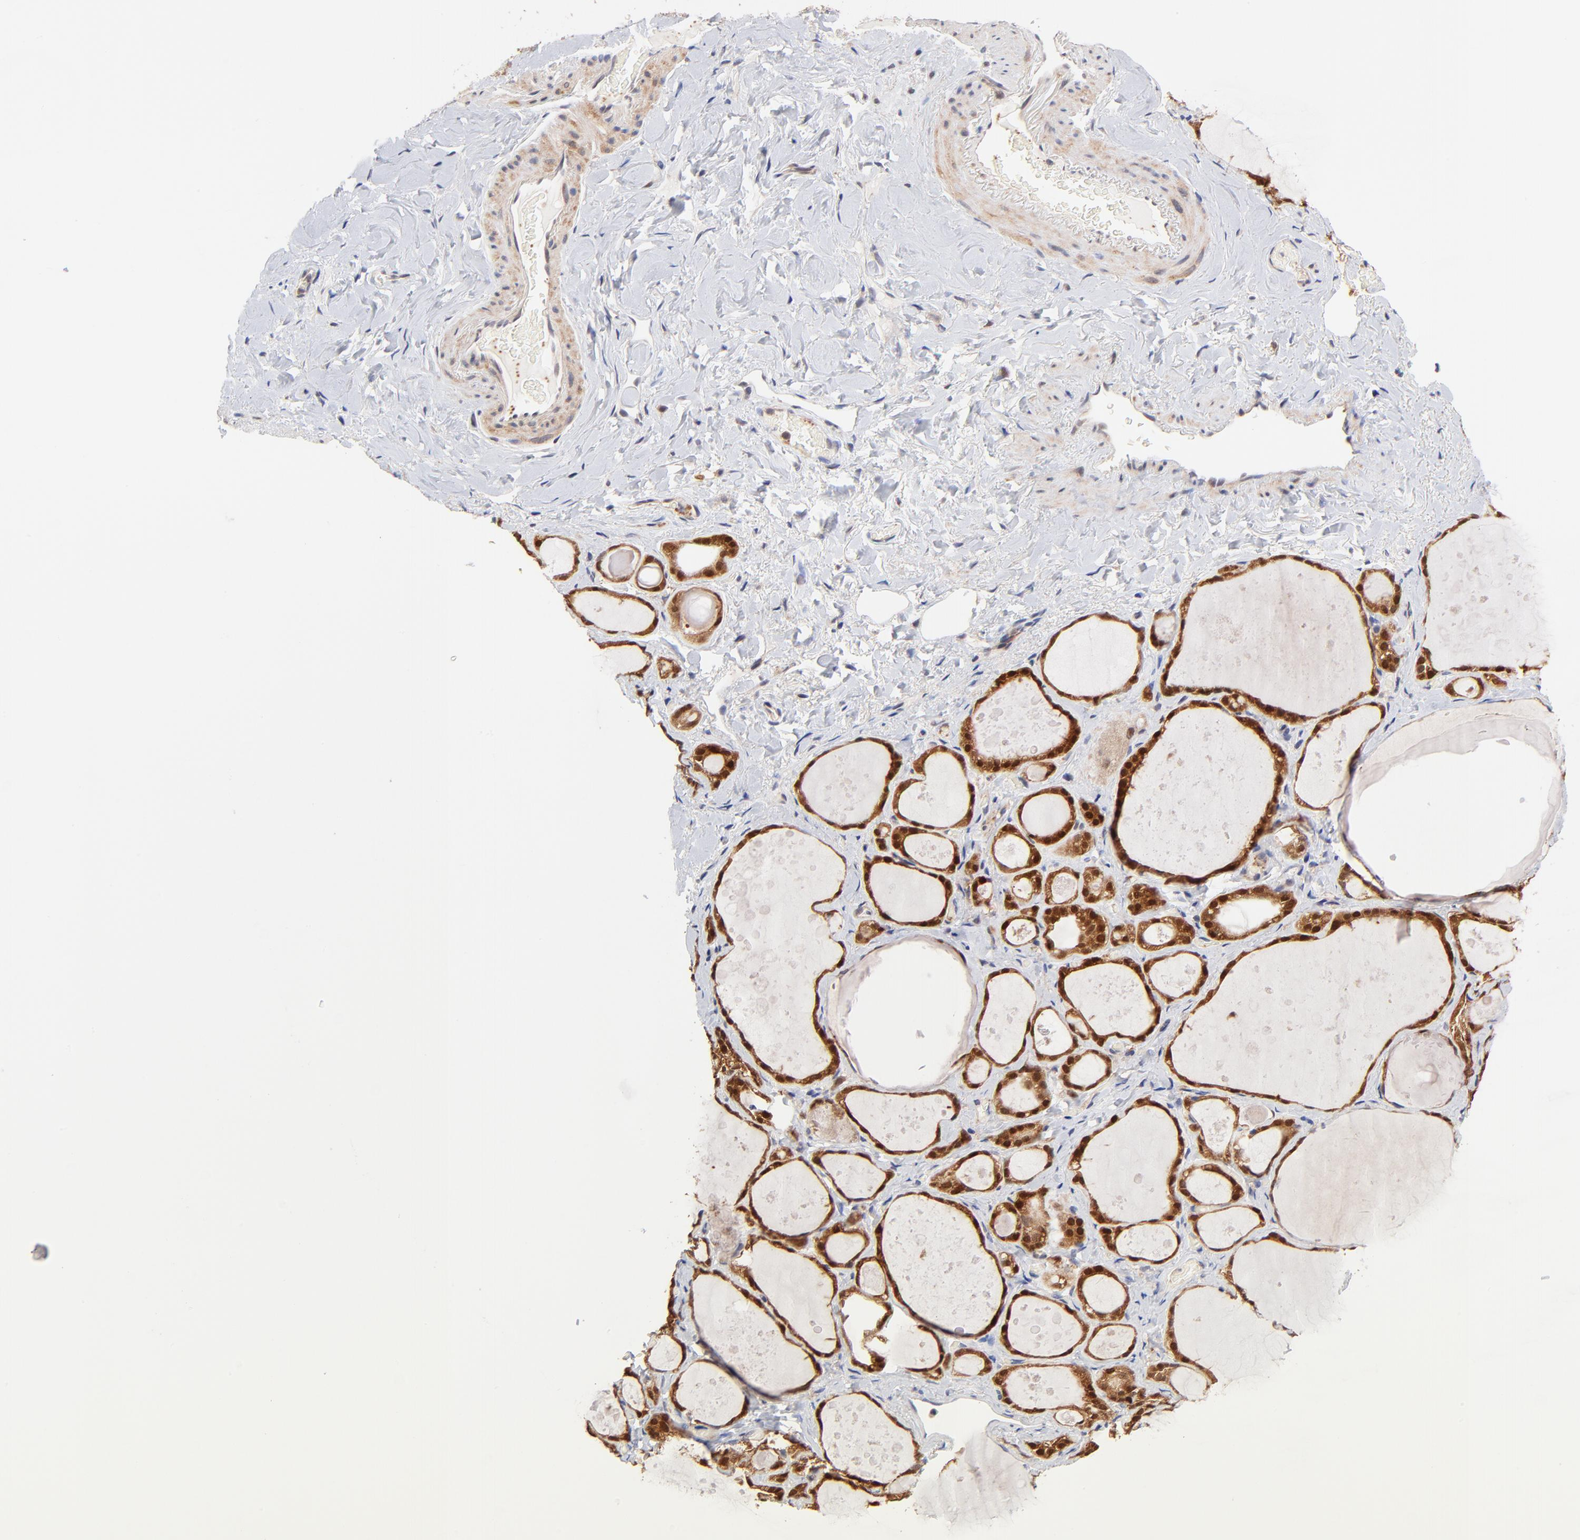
{"staining": {"intensity": "strong", "quantity": ">75%", "location": "cytoplasmic/membranous,nuclear"}, "tissue": "thyroid gland", "cell_type": "Glandular cells", "image_type": "normal", "snomed": [{"axis": "morphology", "description": "Normal tissue, NOS"}, {"axis": "topography", "description": "Thyroid gland"}], "caption": "Protein analysis of unremarkable thyroid gland displays strong cytoplasmic/membranous,nuclear positivity in approximately >75% of glandular cells.", "gene": "TXNL1", "patient": {"sex": "female", "age": 75}}